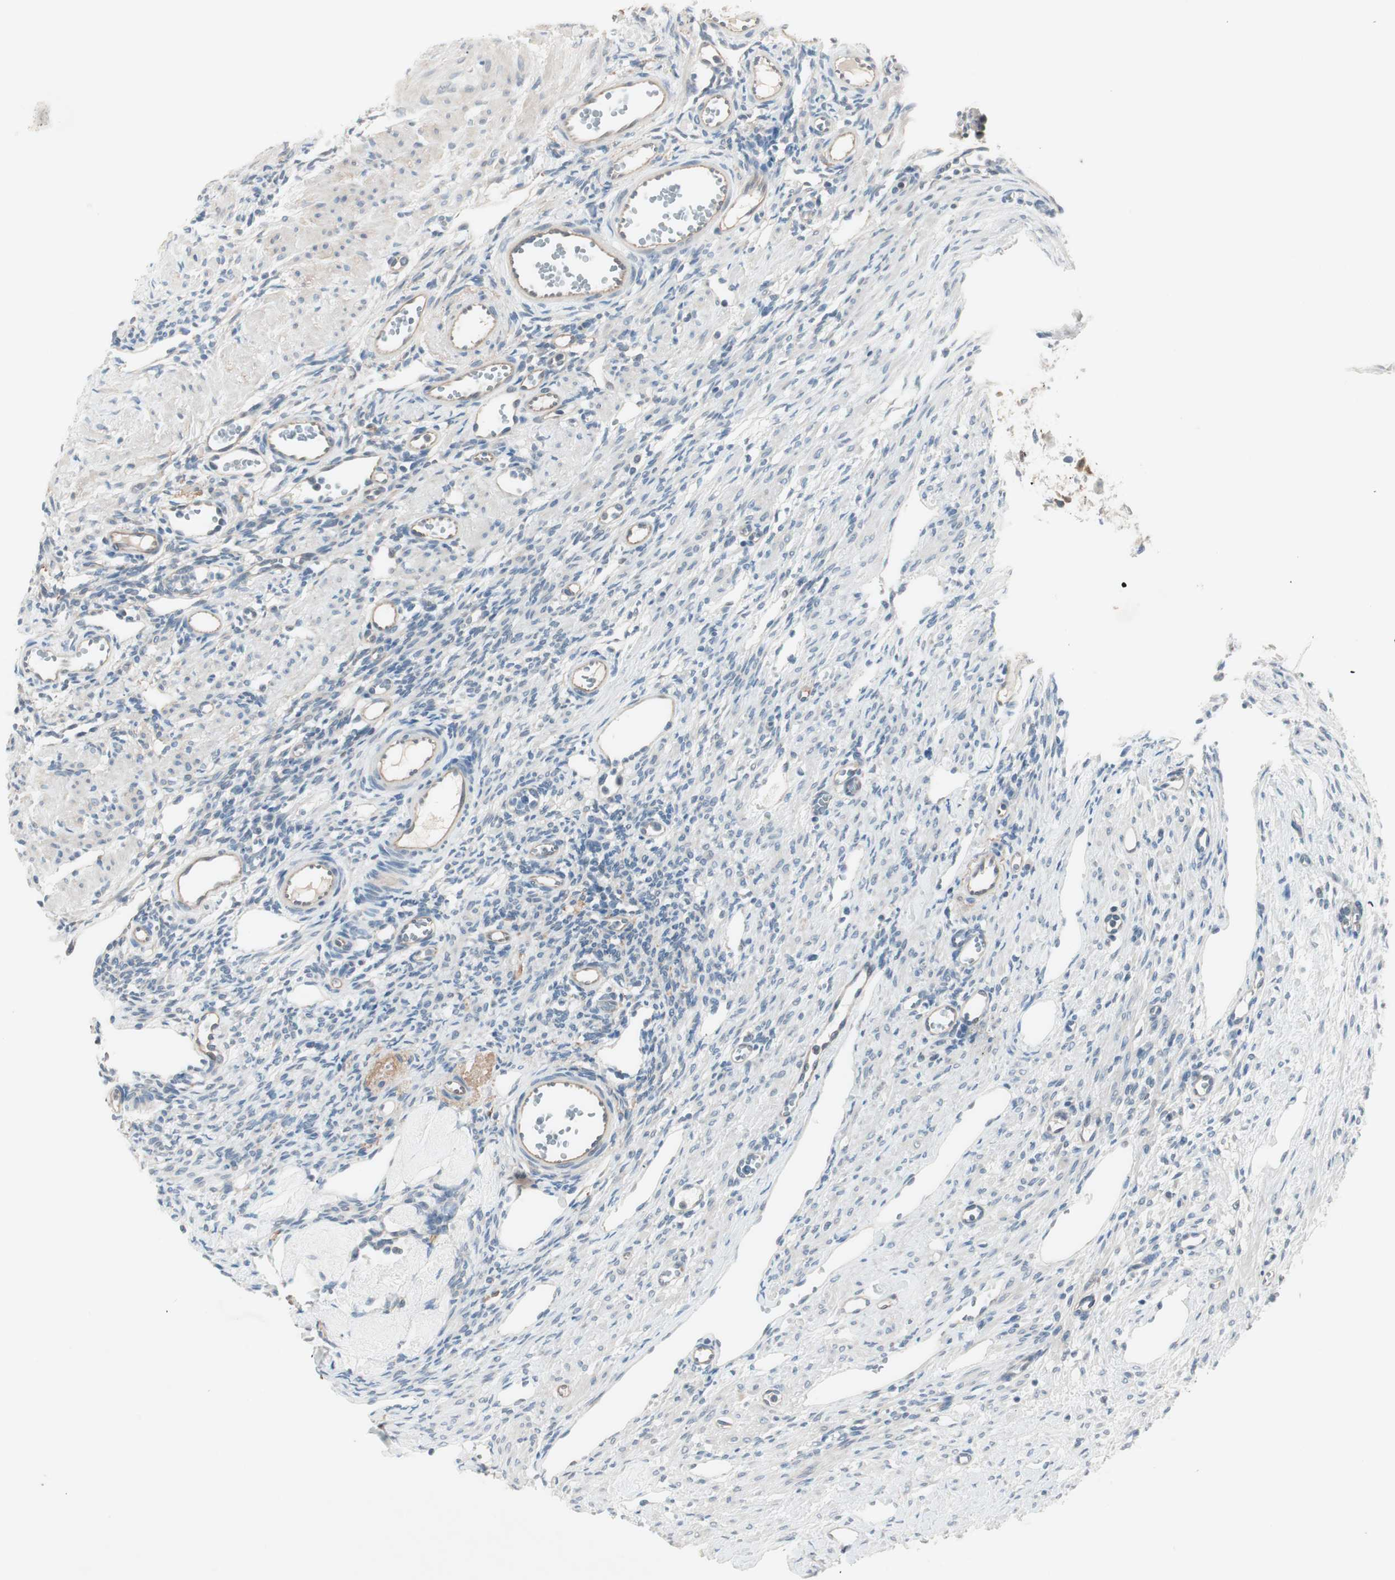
{"staining": {"intensity": "negative", "quantity": "none", "location": "none"}, "tissue": "ovary", "cell_type": "Follicle cells", "image_type": "normal", "snomed": [{"axis": "morphology", "description": "Normal tissue, NOS"}, {"axis": "topography", "description": "Ovary"}], "caption": "Benign ovary was stained to show a protein in brown. There is no significant positivity in follicle cells. The staining was performed using DAB (3,3'-diaminobenzidine) to visualize the protein expression in brown, while the nuclei were stained in blue with hematoxylin (Magnification: 20x).", "gene": "ITGB4", "patient": {"sex": "female", "age": 33}}